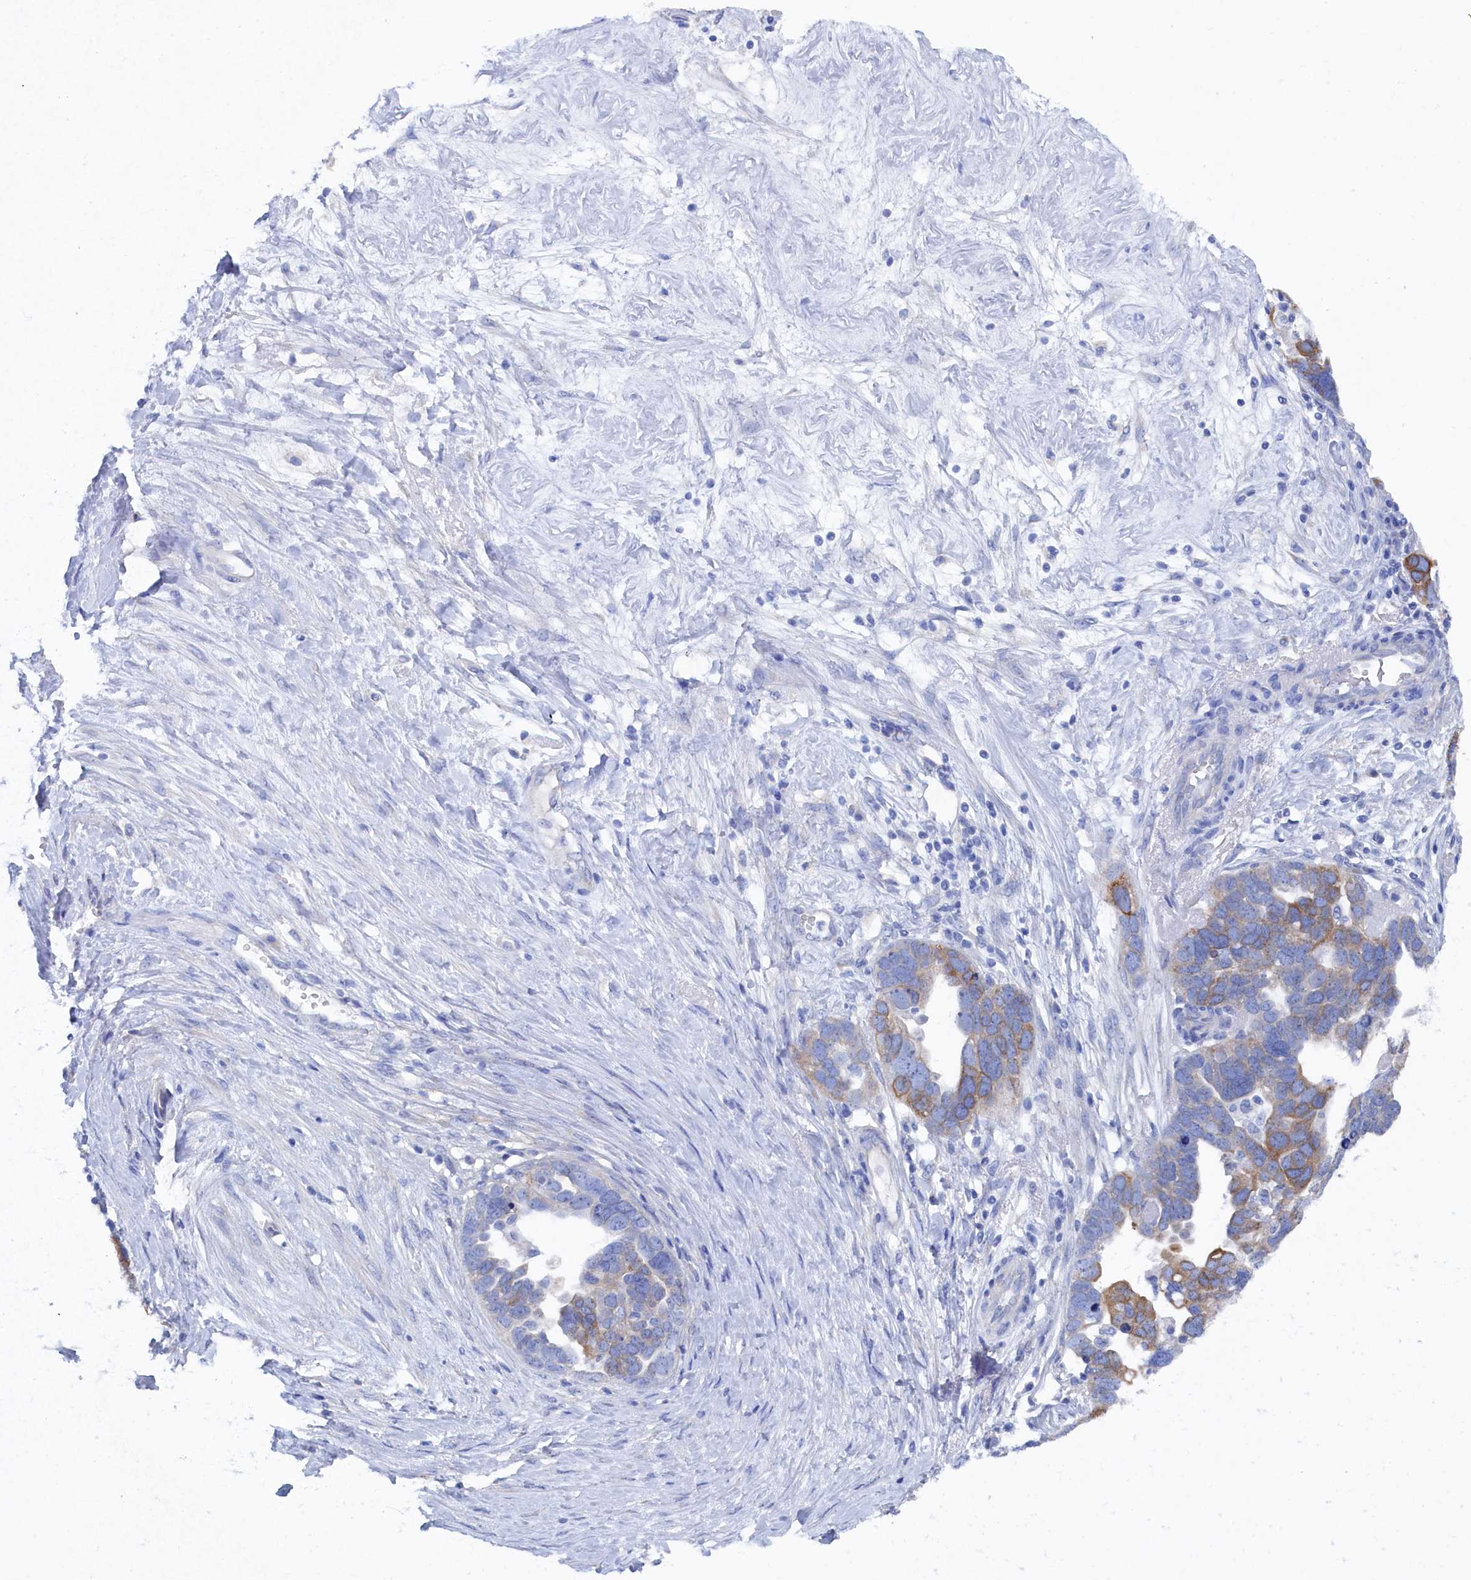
{"staining": {"intensity": "moderate", "quantity": "<25%", "location": "cytoplasmic/membranous"}, "tissue": "ovarian cancer", "cell_type": "Tumor cells", "image_type": "cancer", "snomed": [{"axis": "morphology", "description": "Cystadenocarcinoma, serous, NOS"}, {"axis": "topography", "description": "Ovary"}], "caption": "Human ovarian cancer stained with a protein marker reveals moderate staining in tumor cells.", "gene": "TMOD2", "patient": {"sex": "female", "age": 54}}